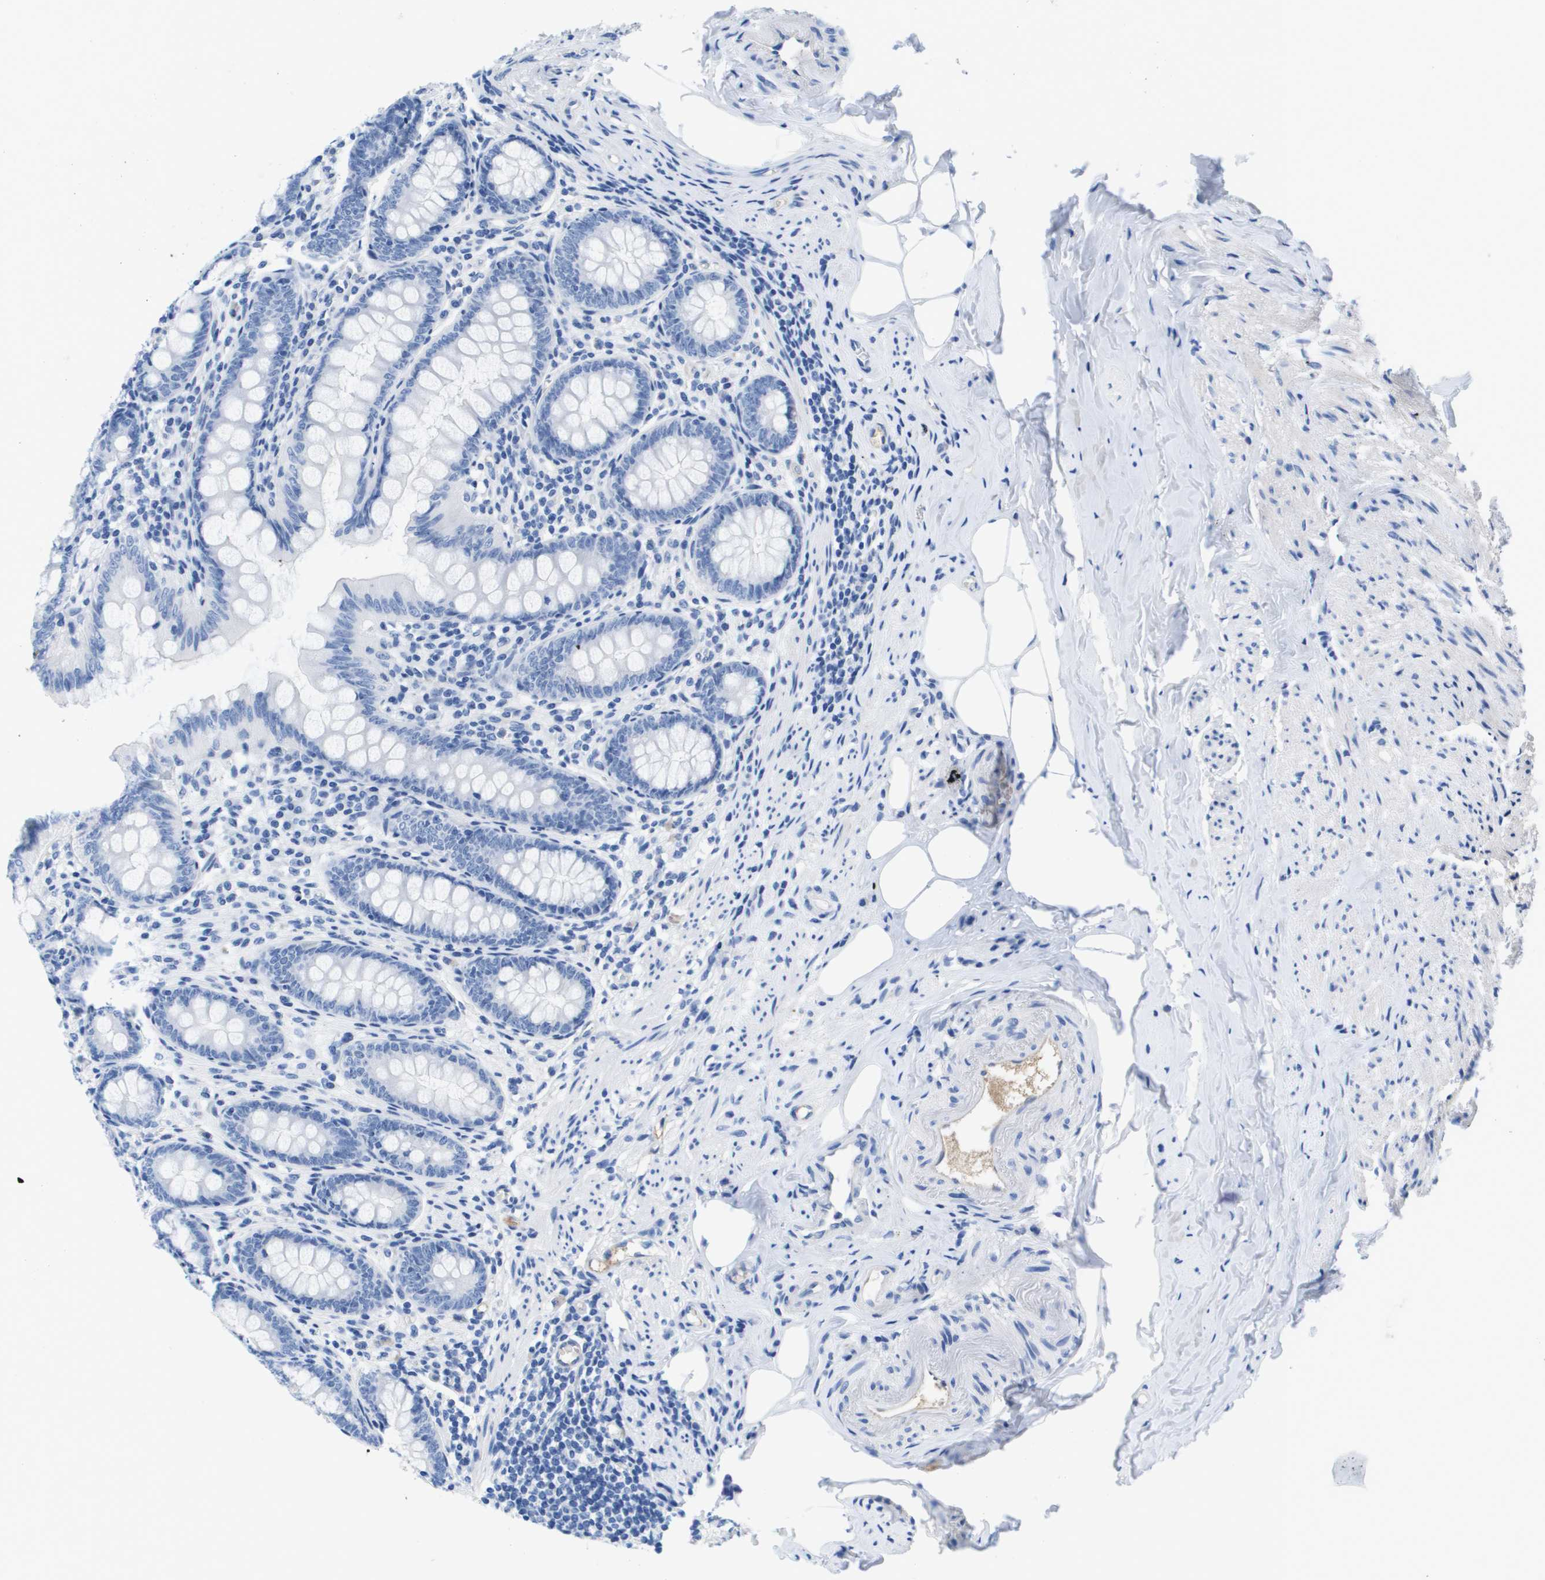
{"staining": {"intensity": "negative", "quantity": "none", "location": "none"}, "tissue": "appendix", "cell_type": "Glandular cells", "image_type": "normal", "snomed": [{"axis": "morphology", "description": "Normal tissue, NOS"}, {"axis": "topography", "description": "Appendix"}], "caption": "IHC histopathology image of unremarkable appendix: appendix stained with DAB shows no significant protein staining in glandular cells. The staining is performed using DAB brown chromogen with nuclei counter-stained in using hematoxylin.", "gene": "APOA1", "patient": {"sex": "male", "age": 1}}